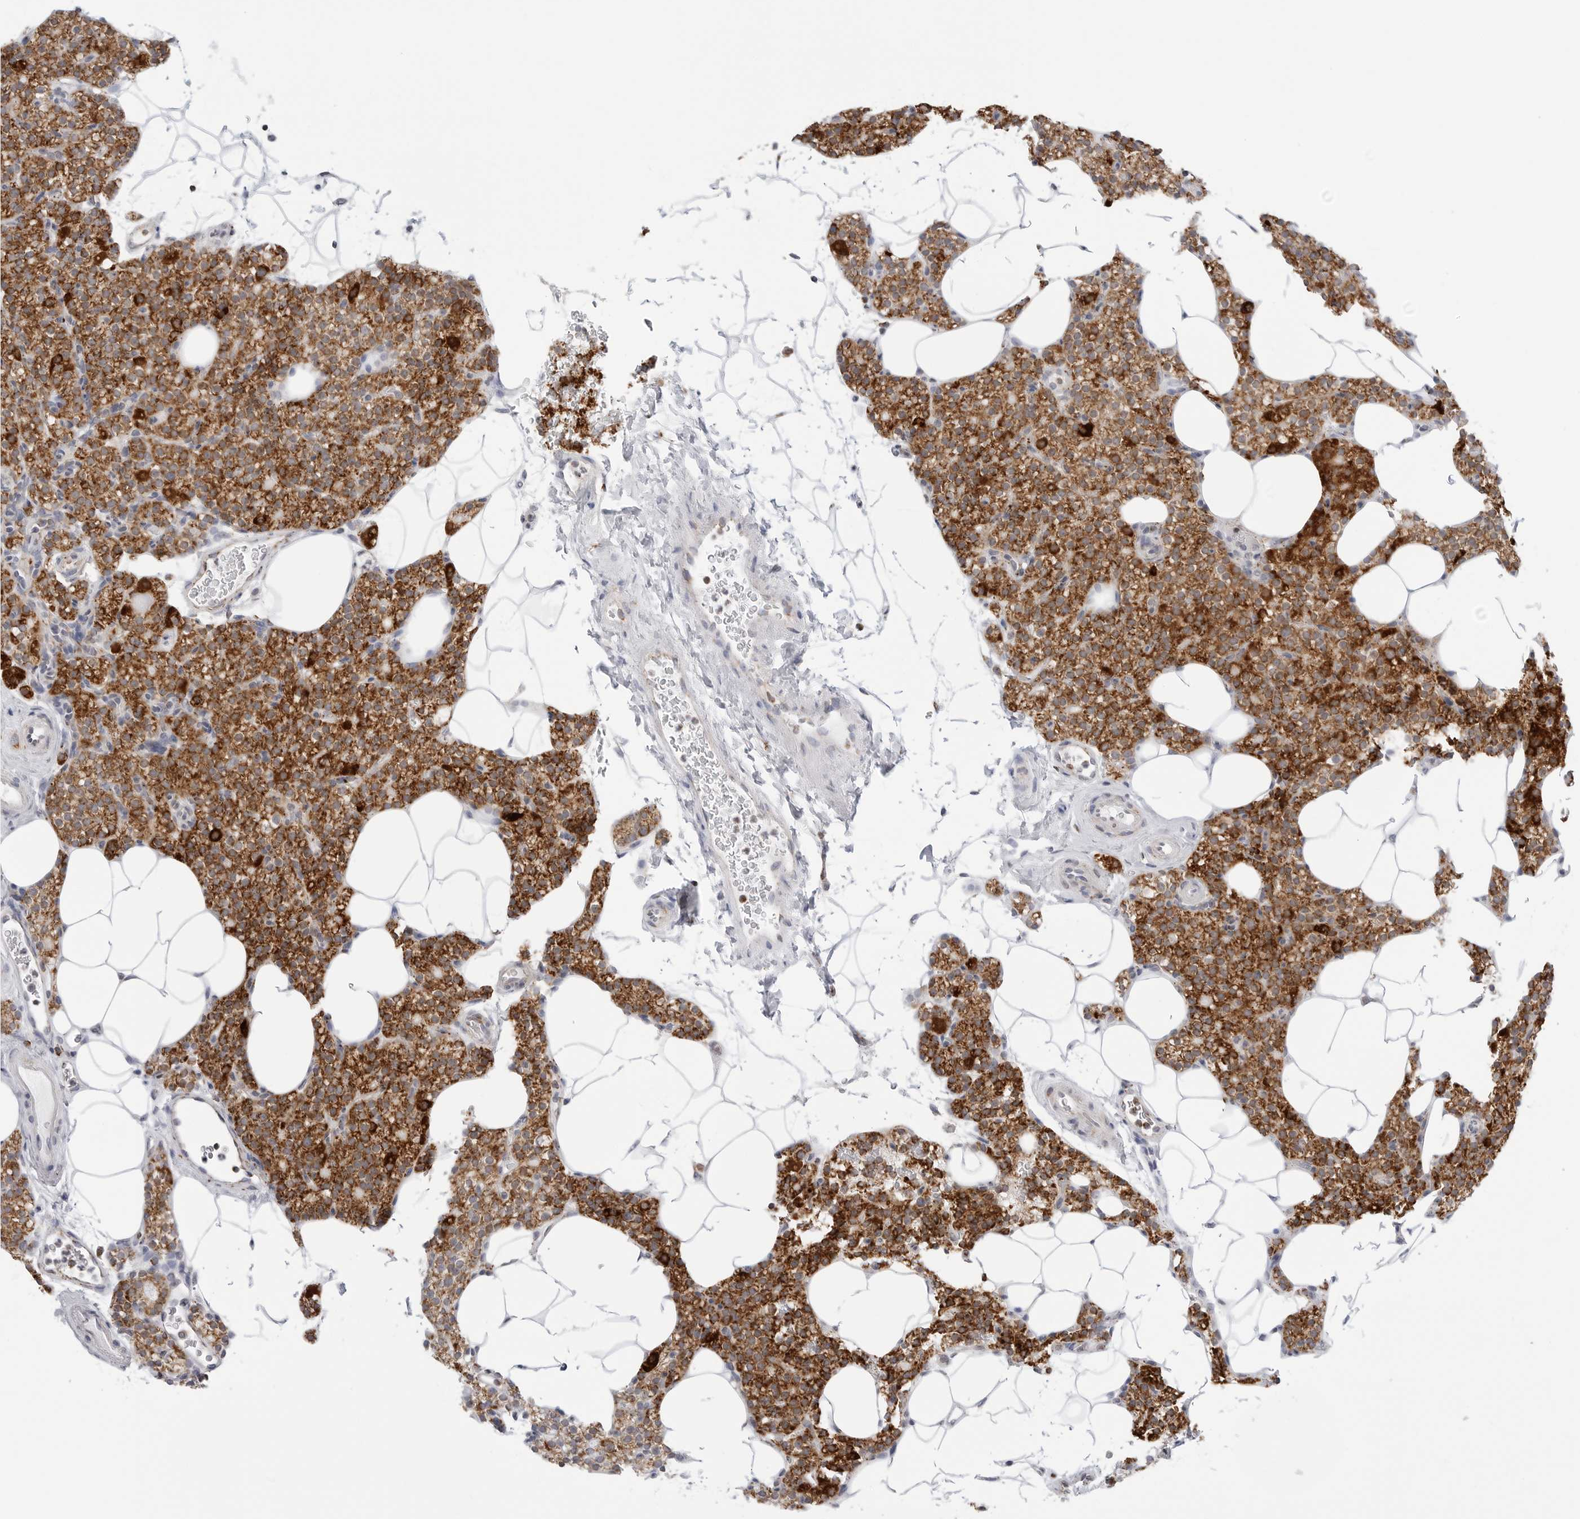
{"staining": {"intensity": "strong", "quantity": ">75%", "location": "cytoplasmic/membranous"}, "tissue": "parathyroid gland", "cell_type": "Glandular cells", "image_type": "normal", "snomed": [{"axis": "morphology", "description": "Normal tissue, NOS"}, {"axis": "topography", "description": "Parathyroid gland"}], "caption": "An IHC histopathology image of normal tissue is shown. Protein staining in brown labels strong cytoplasmic/membranous positivity in parathyroid gland within glandular cells. Using DAB (3,3'-diaminobenzidine) (brown) and hematoxylin (blue) stains, captured at high magnification using brightfield microscopy.", "gene": "ATP5IF1", "patient": {"sex": "female", "age": 56}}